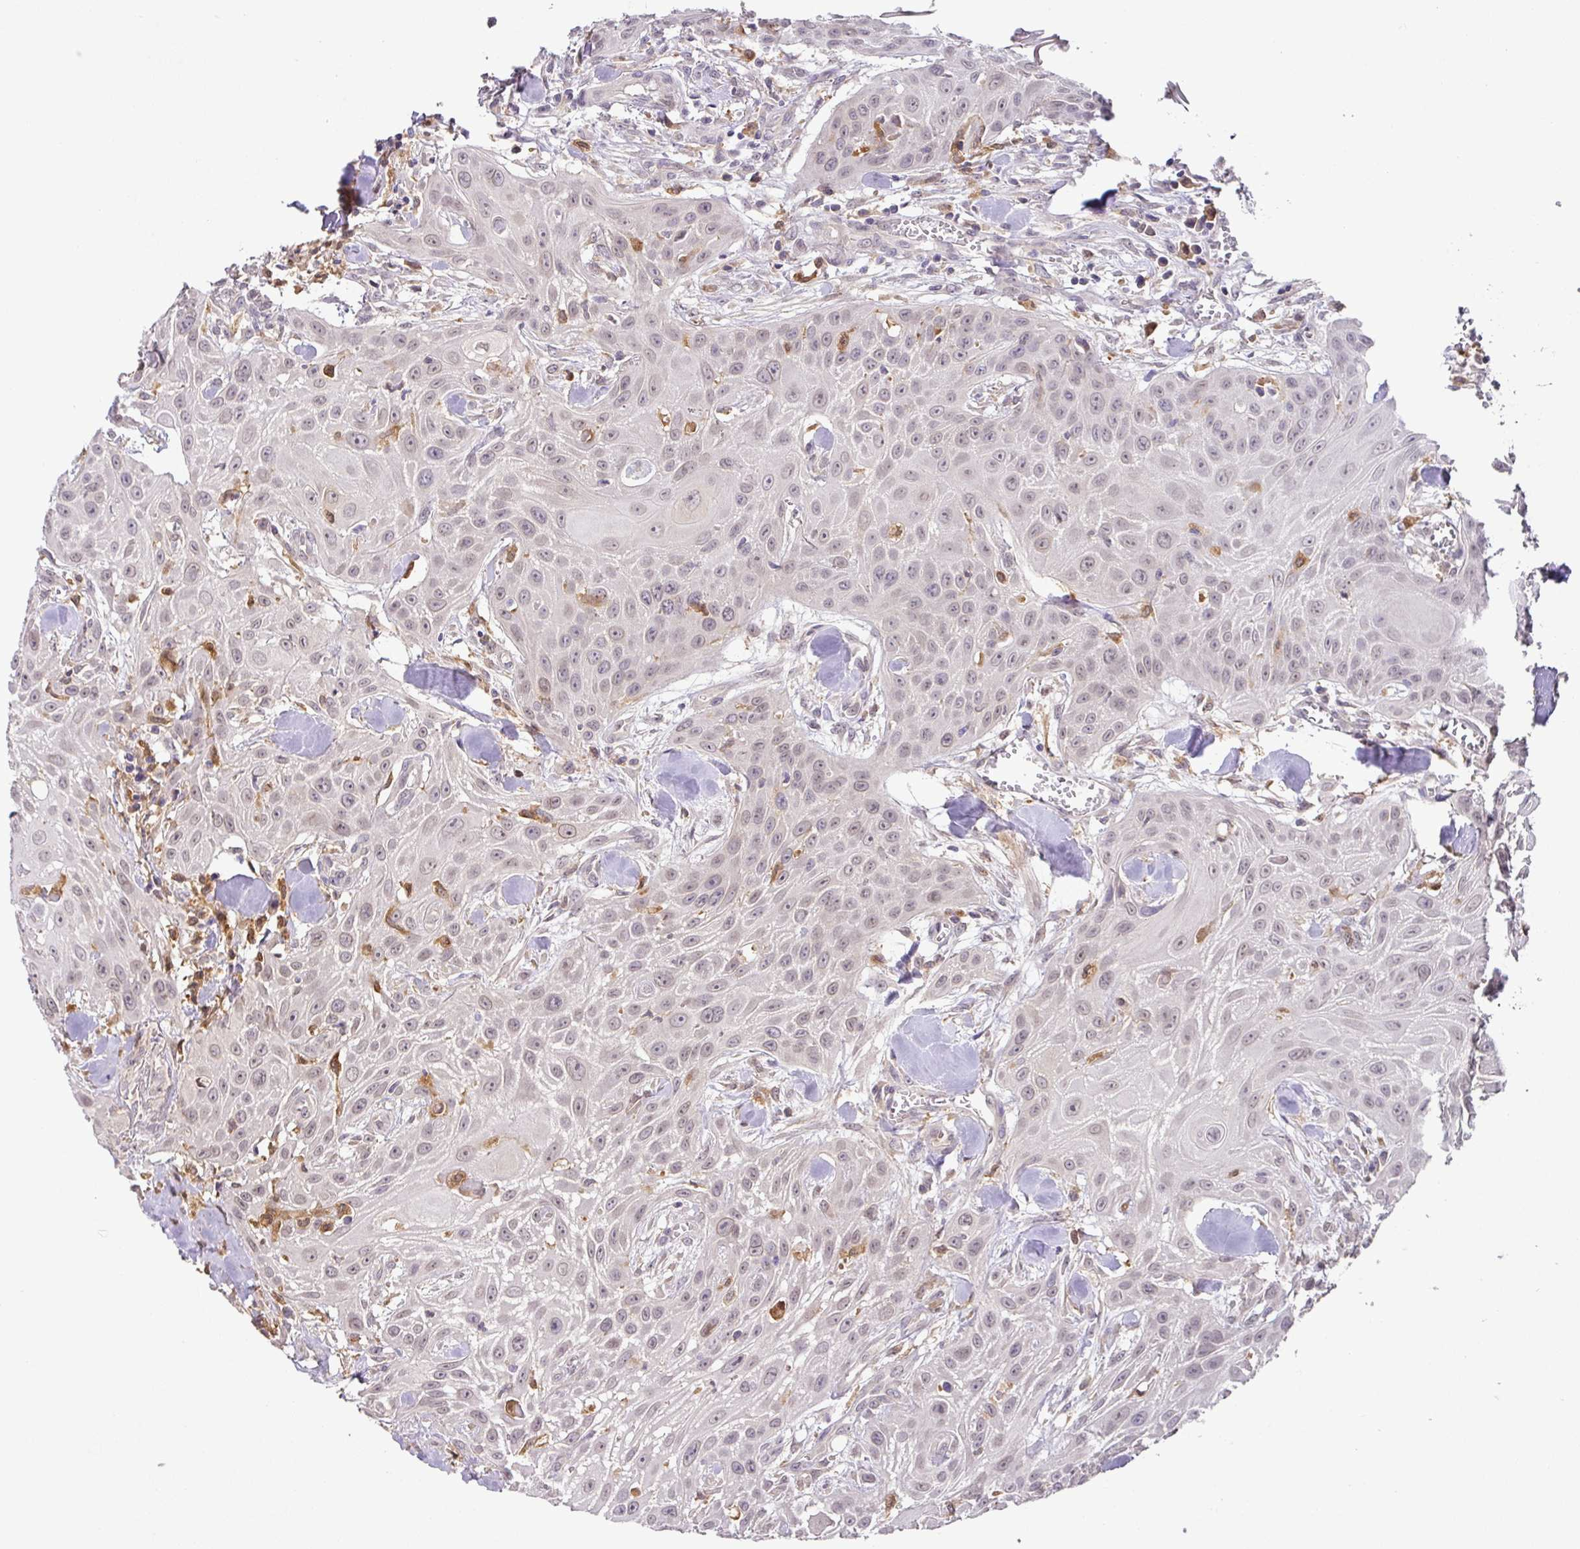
{"staining": {"intensity": "moderate", "quantity": "<25%", "location": "cytoplasmic/membranous,nuclear"}, "tissue": "head and neck cancer", "cell_type": "Tumor cells", "image_type": "cancer", "snomed": [{"axis": "morphology", "description": "Squamous cell carcinoma, NOS"}, {"axis": "topography", "description": "Lymph node"}, {"axis": "topography", "description": "Salivary gland"}, {"axis": "topography", "description": "Head-Neck"}], "caption": "This image displays squamous cell carcinoma (head and neck) stained with IHC to label a protein in brown. The cytoplasmic/membranous and nuclear of tumor cells show moderate positivity for the protein. Nuclei are counter-stained blue.", "gene": "GCNT7", "patient": {"sex": "female", "age": 74}}